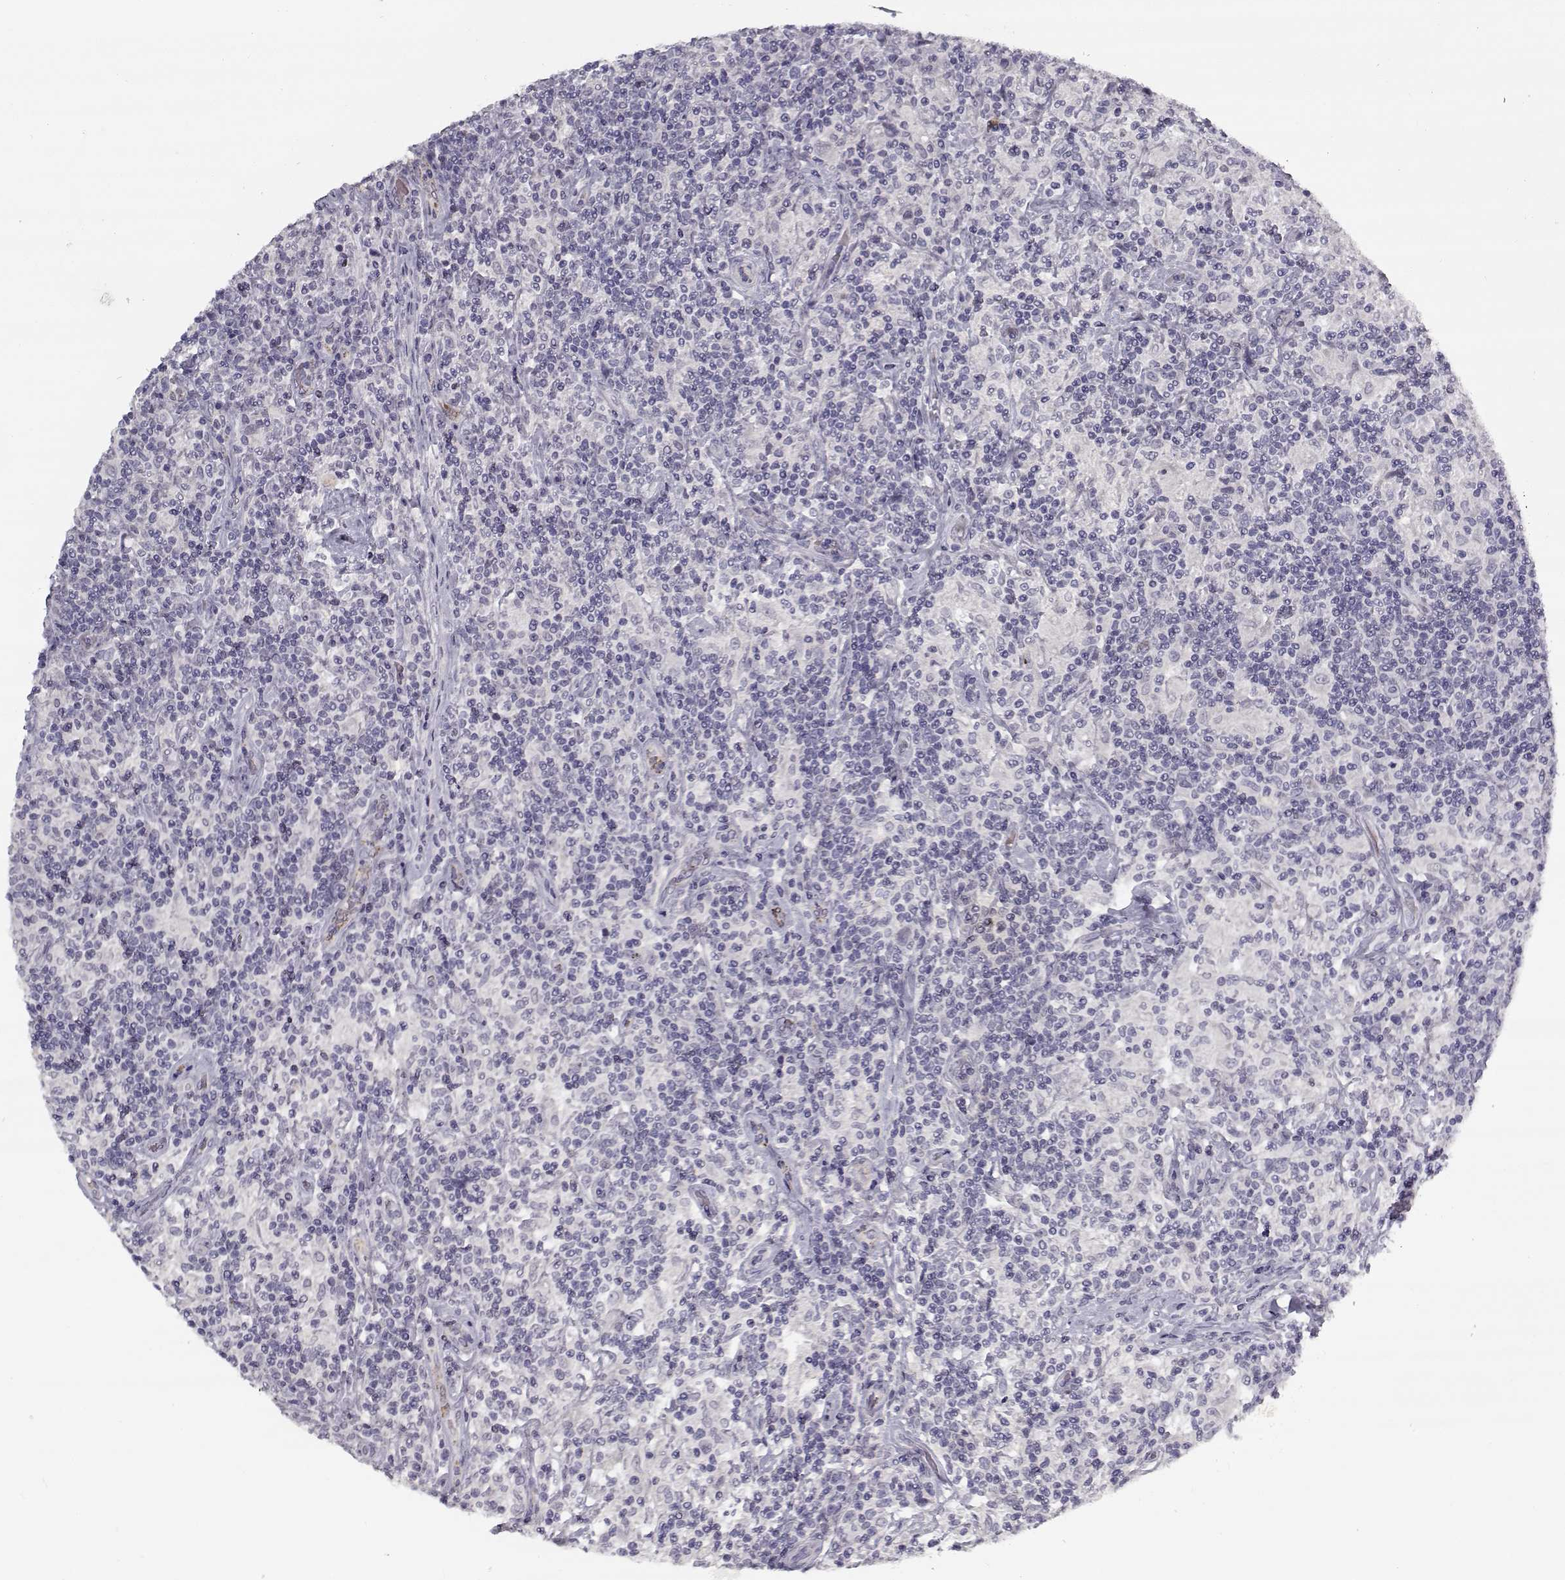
{"staining": {"intensity": "negative", "quantity": "none", "location": "none"}, "tissue": "lymphoma", "cell_type": "Tumor cells", "image_type": "cancer", "snomed": [{"axis": "morphology", "description": "Hodgkin's disease, NOS"}, {"axis": "topography", "description": "Lymph node"}], "caption": "Histopathology image shows no protein expression in tumor cells of Hodgkin's disease tissue. (Immunohistochemistry, brightfield microscopy, high magnification).", "gene": "SNCA", "patient": {"sex": "male", "age": 70}}